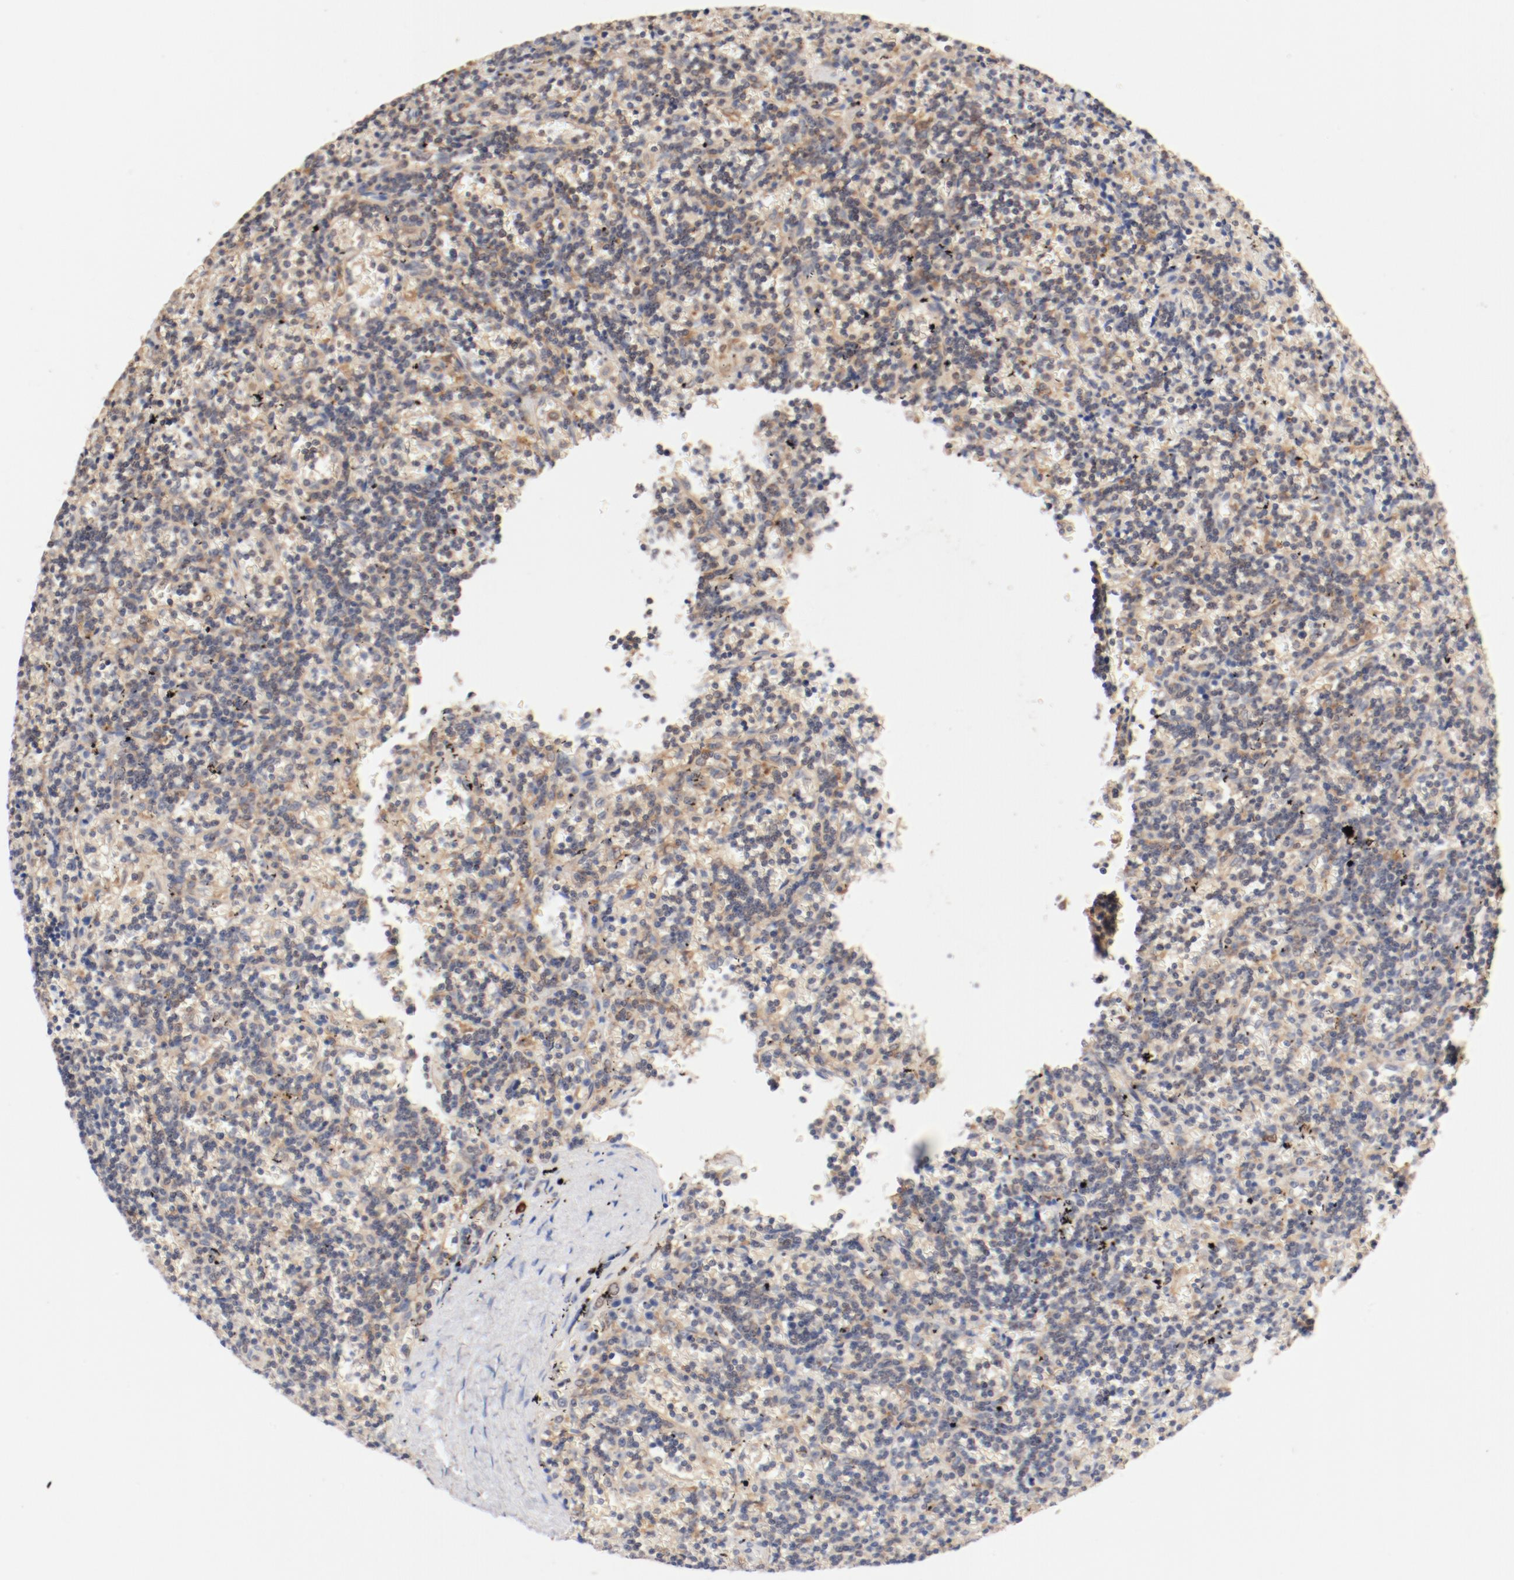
{"staining": {"intensity": "weak", "quantity": "25%-75%", "location": "cytoplasmic/membranous"}, "tissue": "lymphoma", "cell_type": "Tumor cells", "image_type": "cancer", "snomed": [{"axis": "morphology", "description": "Malignant lymphoma, non-Hodgkin's type, Low grade"}, {"axis": "topography", "description": "Spleen"}], "caption": "Protein expression analysis of human lymphoma reveals weak cytoplasmic/membranous staining in approximately 25%-75% of tumor cells.", "gene": "UBE2J1", "patient": {"sex": "male", "age": 60}}